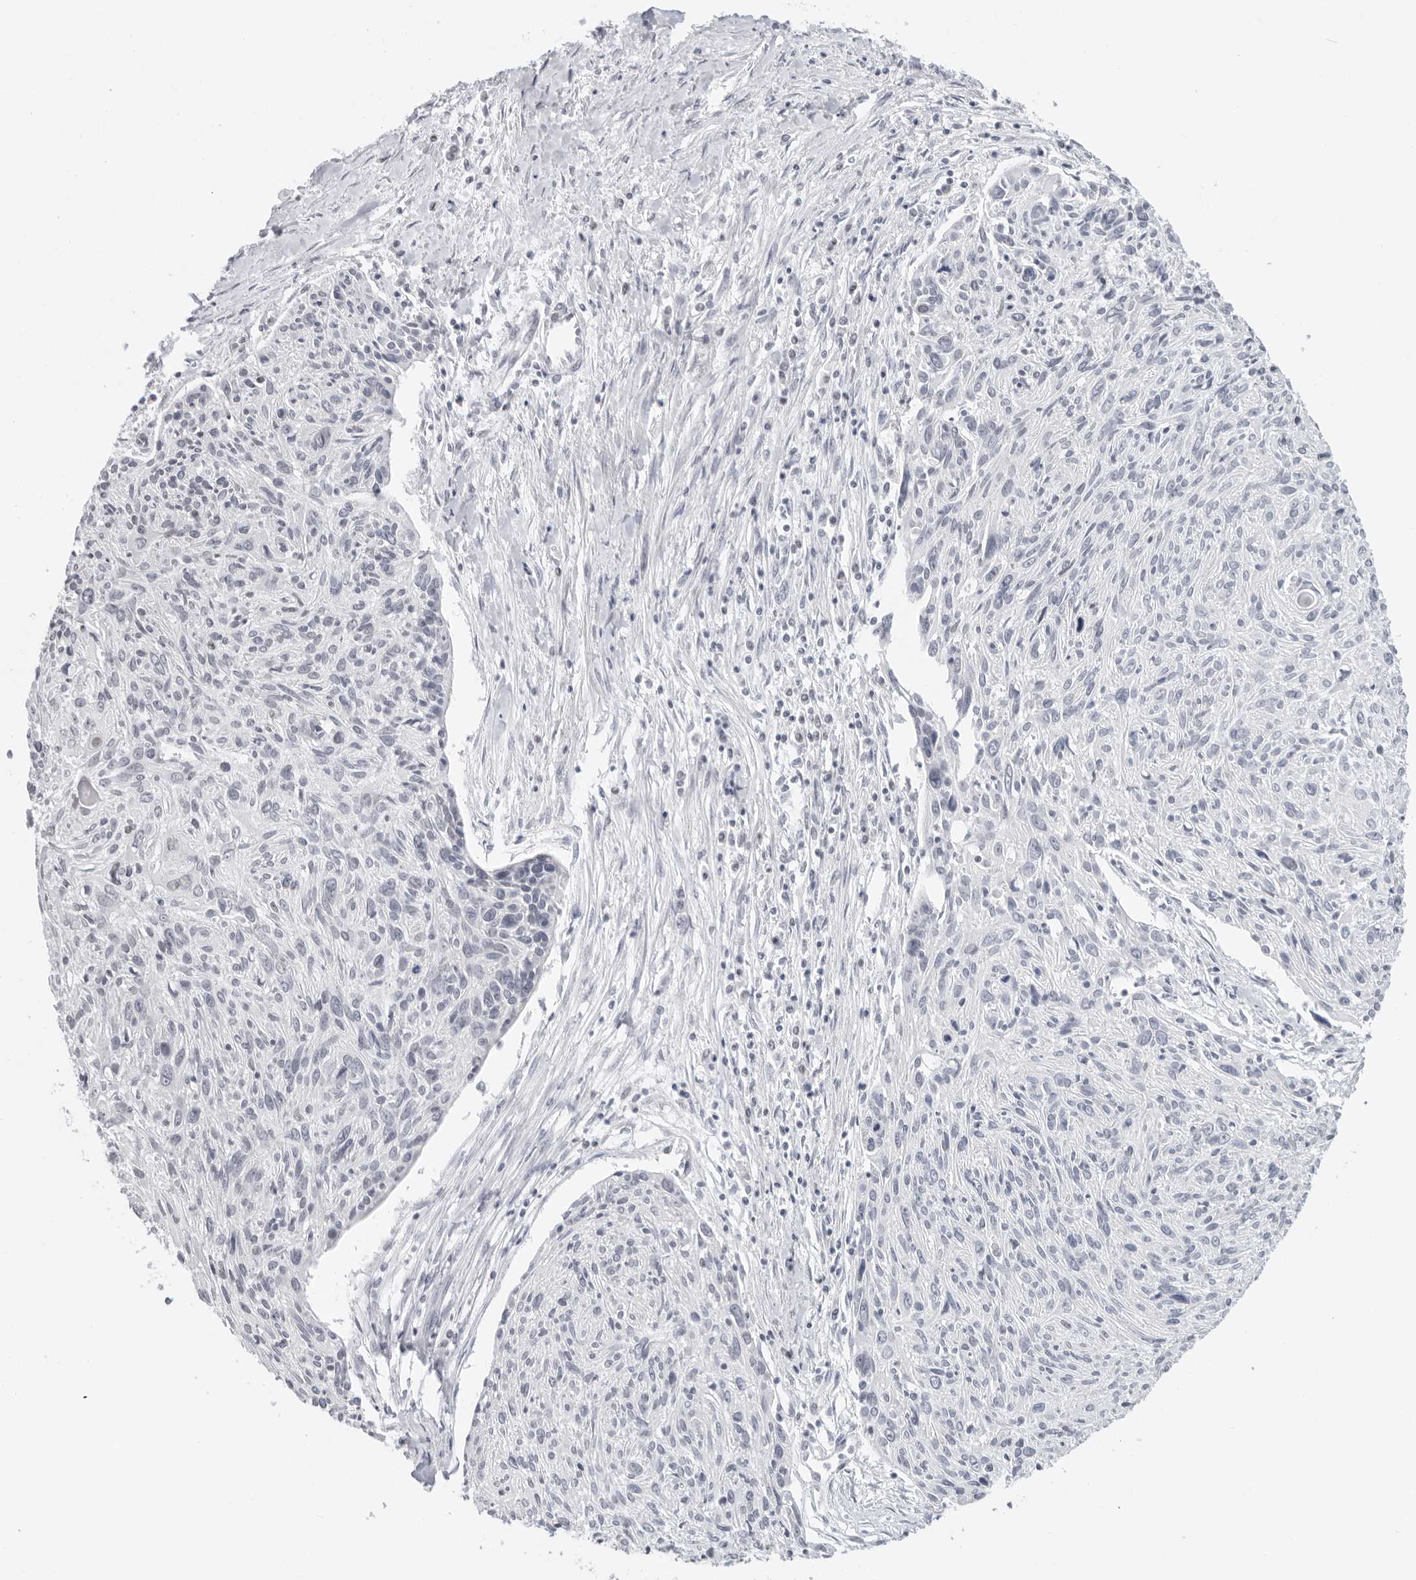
{"staining": {"intensity": "negative", "quantity": "none", "location": "none"}, "tissue": "cervical cancer", "cell_type": "Tumor cells", "image_type": "cancer", "snomed": [{"axis": "morphology", "description": "Squamous cell carcinoma, NOS"}, {"axis": "topography", "description": "Cervix"}], "caption": "The image shows no staining of tumor cells in cervical squamous cell carcinoma. Nuclei are stained in blue.", "gene": "FLG2", "patient": {"sex": "female", "age": 51}}